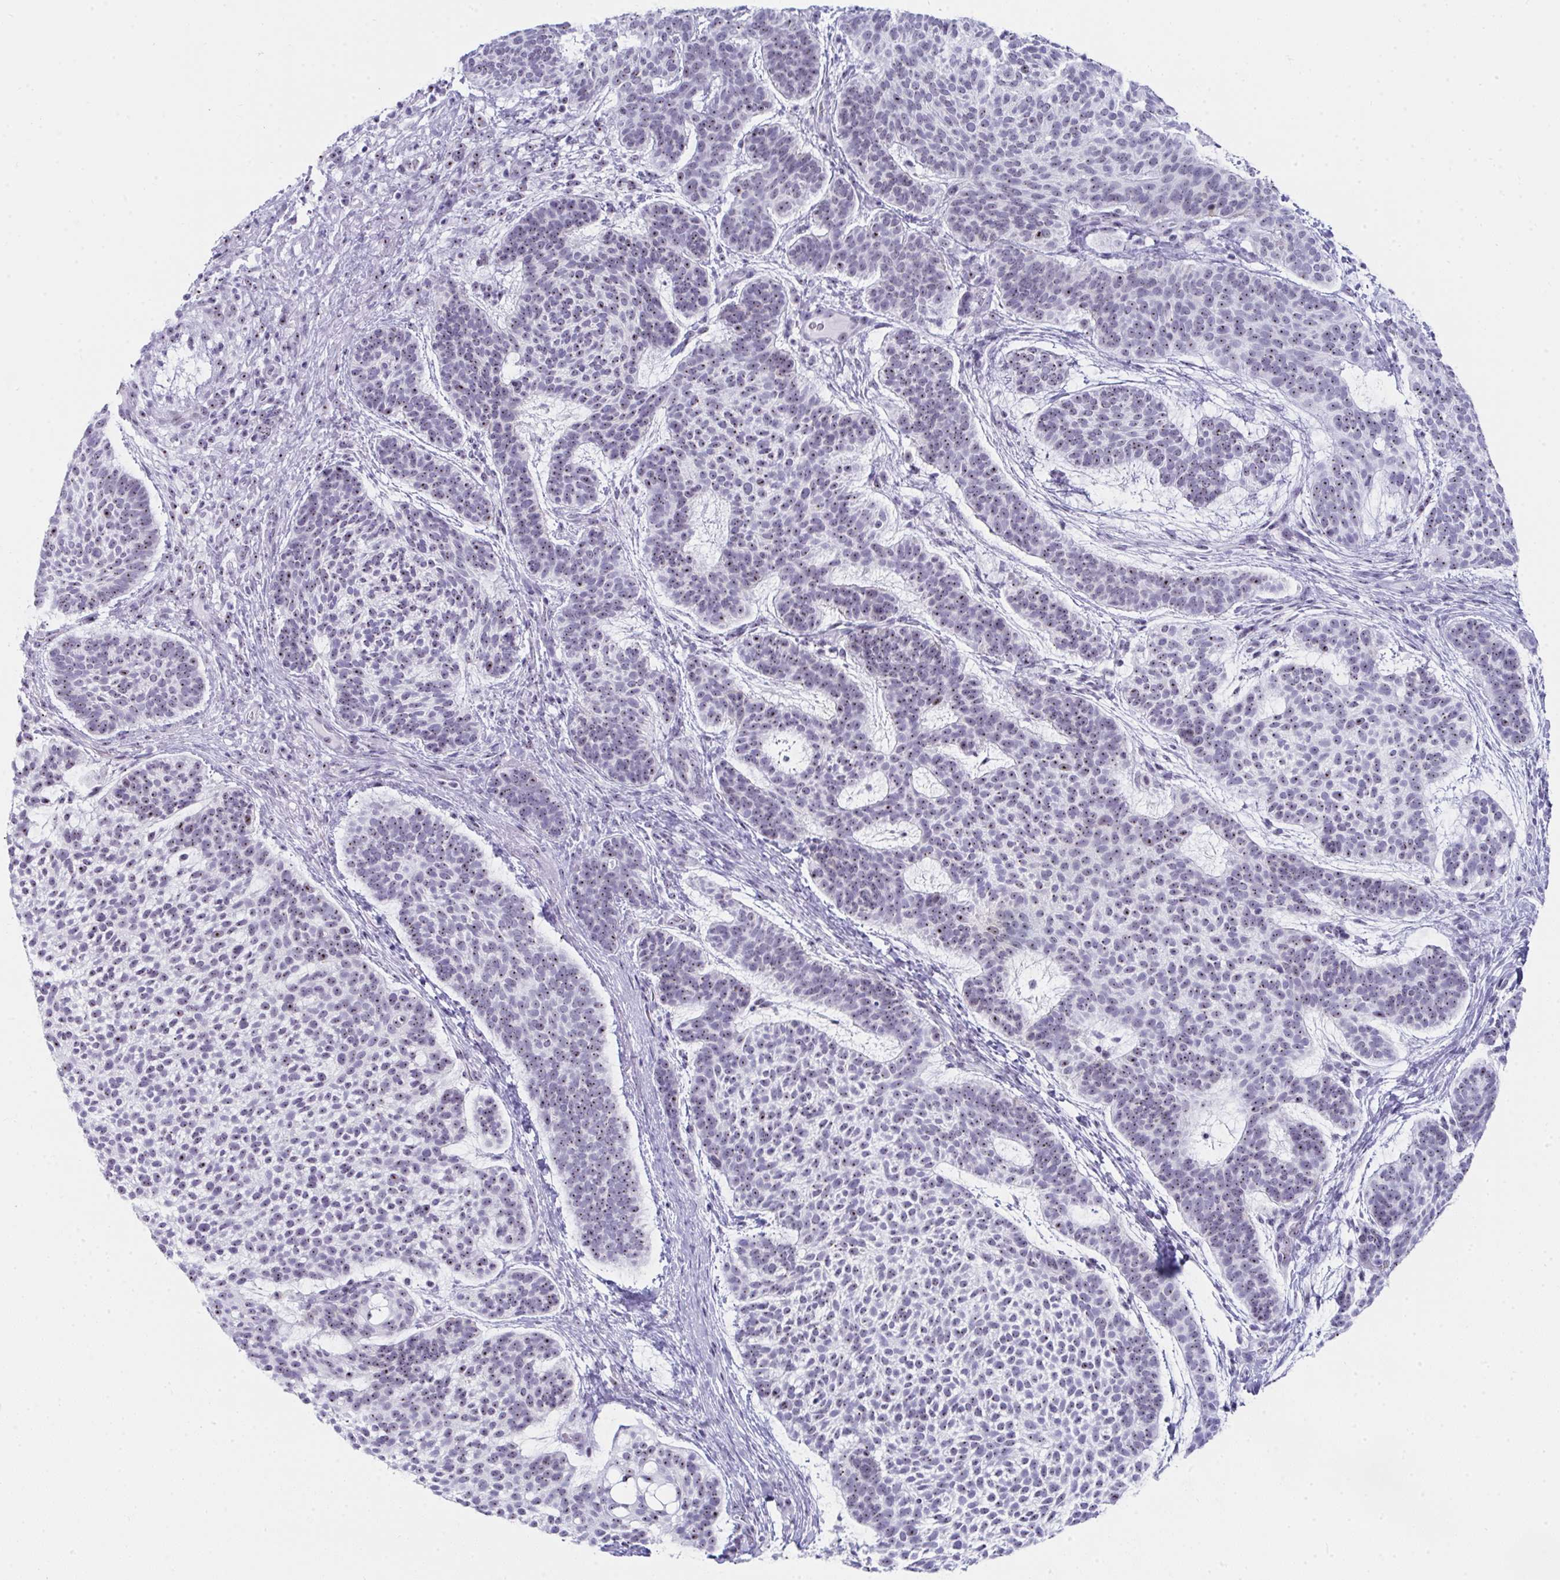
{"staining": {"intensity": "moderate", "quantity": ">75%", "location": "nuclear"}, "tissue": "skin cancer", "cell_type": "Tumor cells", "image_type": "cancer", "snomed": [{"axis": "morphology", "description": "Basal cell carcinoma"}, {"axis": "topography", "description": "Skin"}, {"axis": "topography", "description": "Skin of face"}], "caption": "This is an image of immunohistochemistry (IHC) staining of skin basal cell carcinoma, which shows moderate positivity in the nuclear of tumor cells.", "gene": "NOP10", "patient": {"sex": "male", "age": 73}}